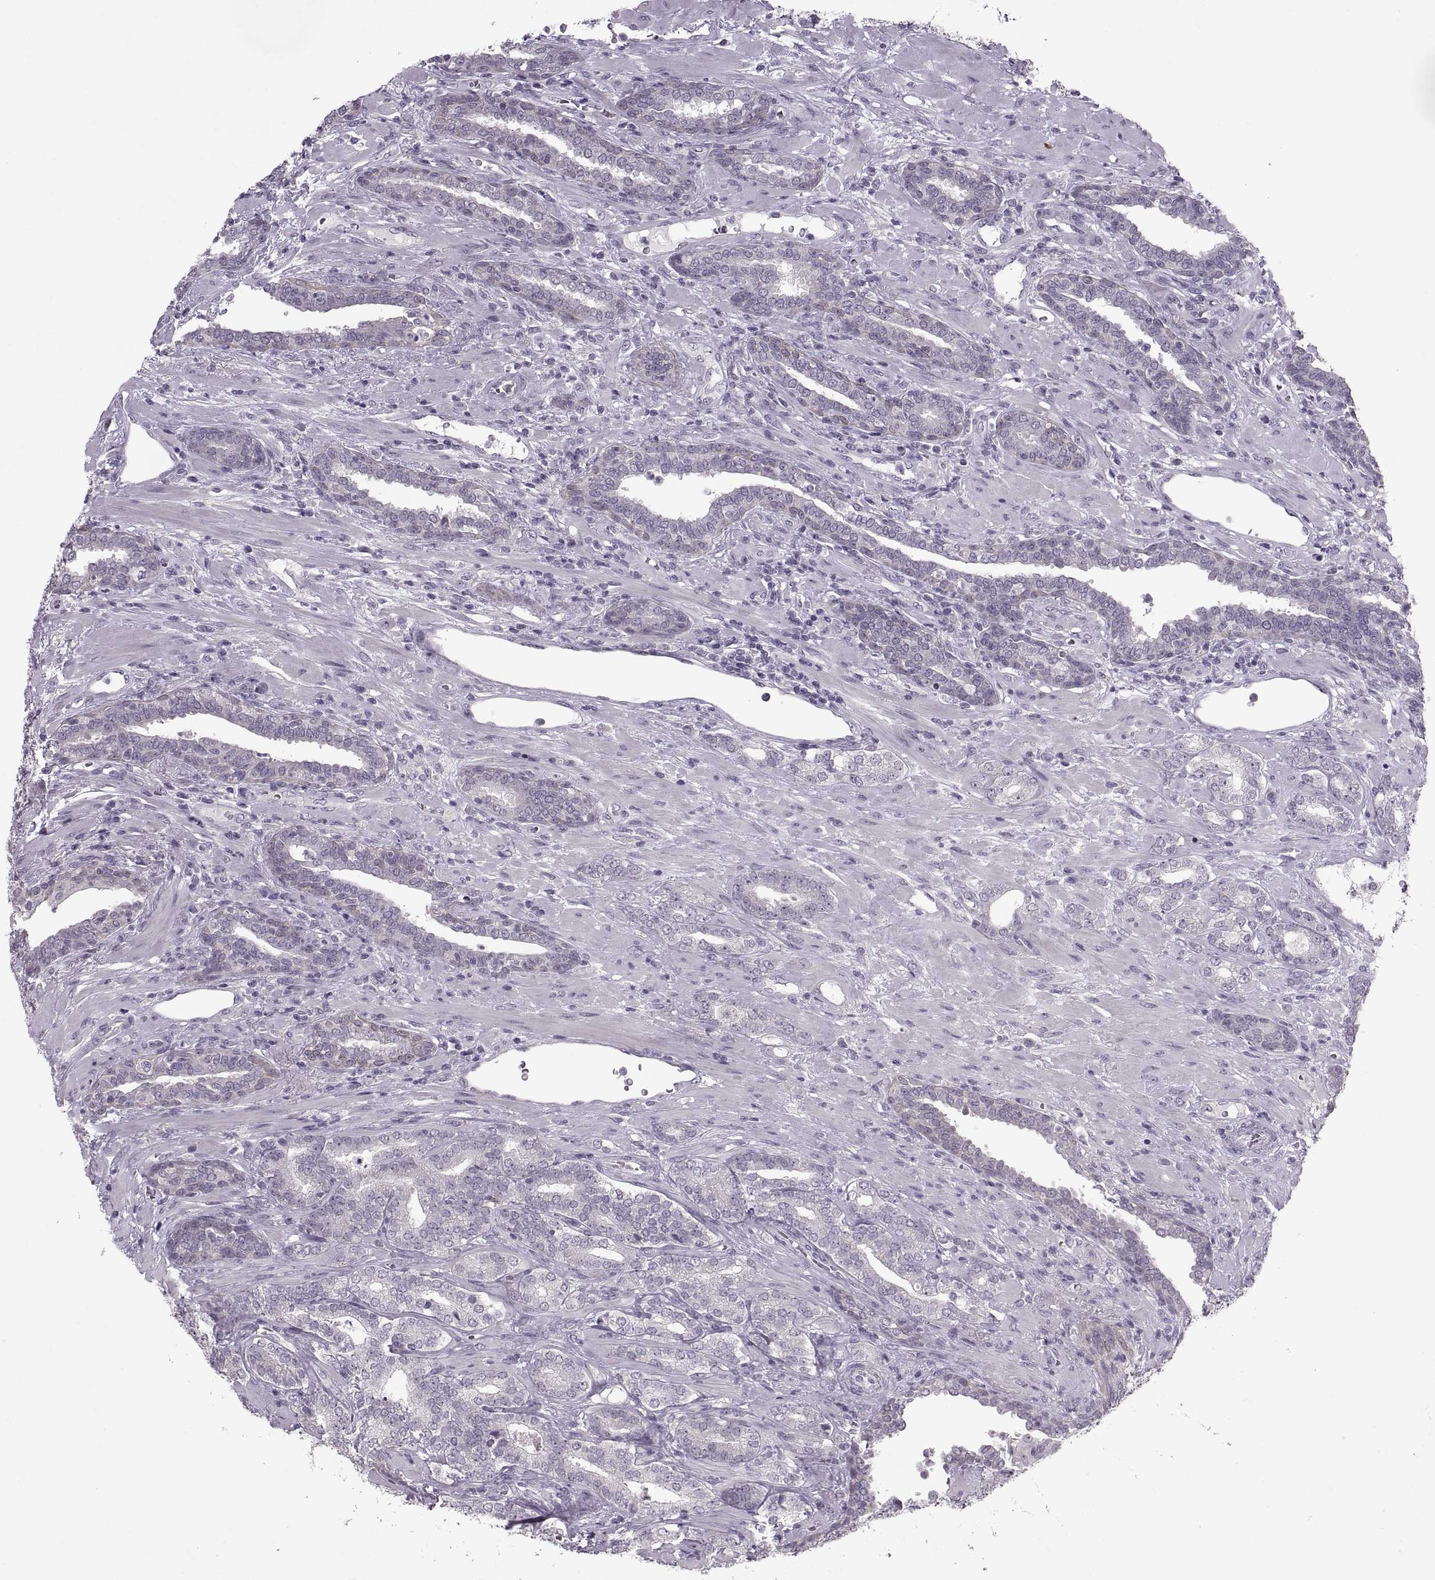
{"staining": {"intensity": "negative", "quantity": "none", "location": "none"}, "tissue": "prostate cancer", "cell_type": "Tumor cells", "image_type": "cancer", "snomed": [{"axis": "morphology", "description": "Adenocarcinoma, Low grade"}, {"axis": "topography", "description": "Prostate"}], "caption": "The photomicrograph demonstrates no significant staining in tumor cells of prostate cancer (low-grade adenocarcinoma).", "gene": "MGAT4D", "patient": {"sex": "male", "age": 61}}